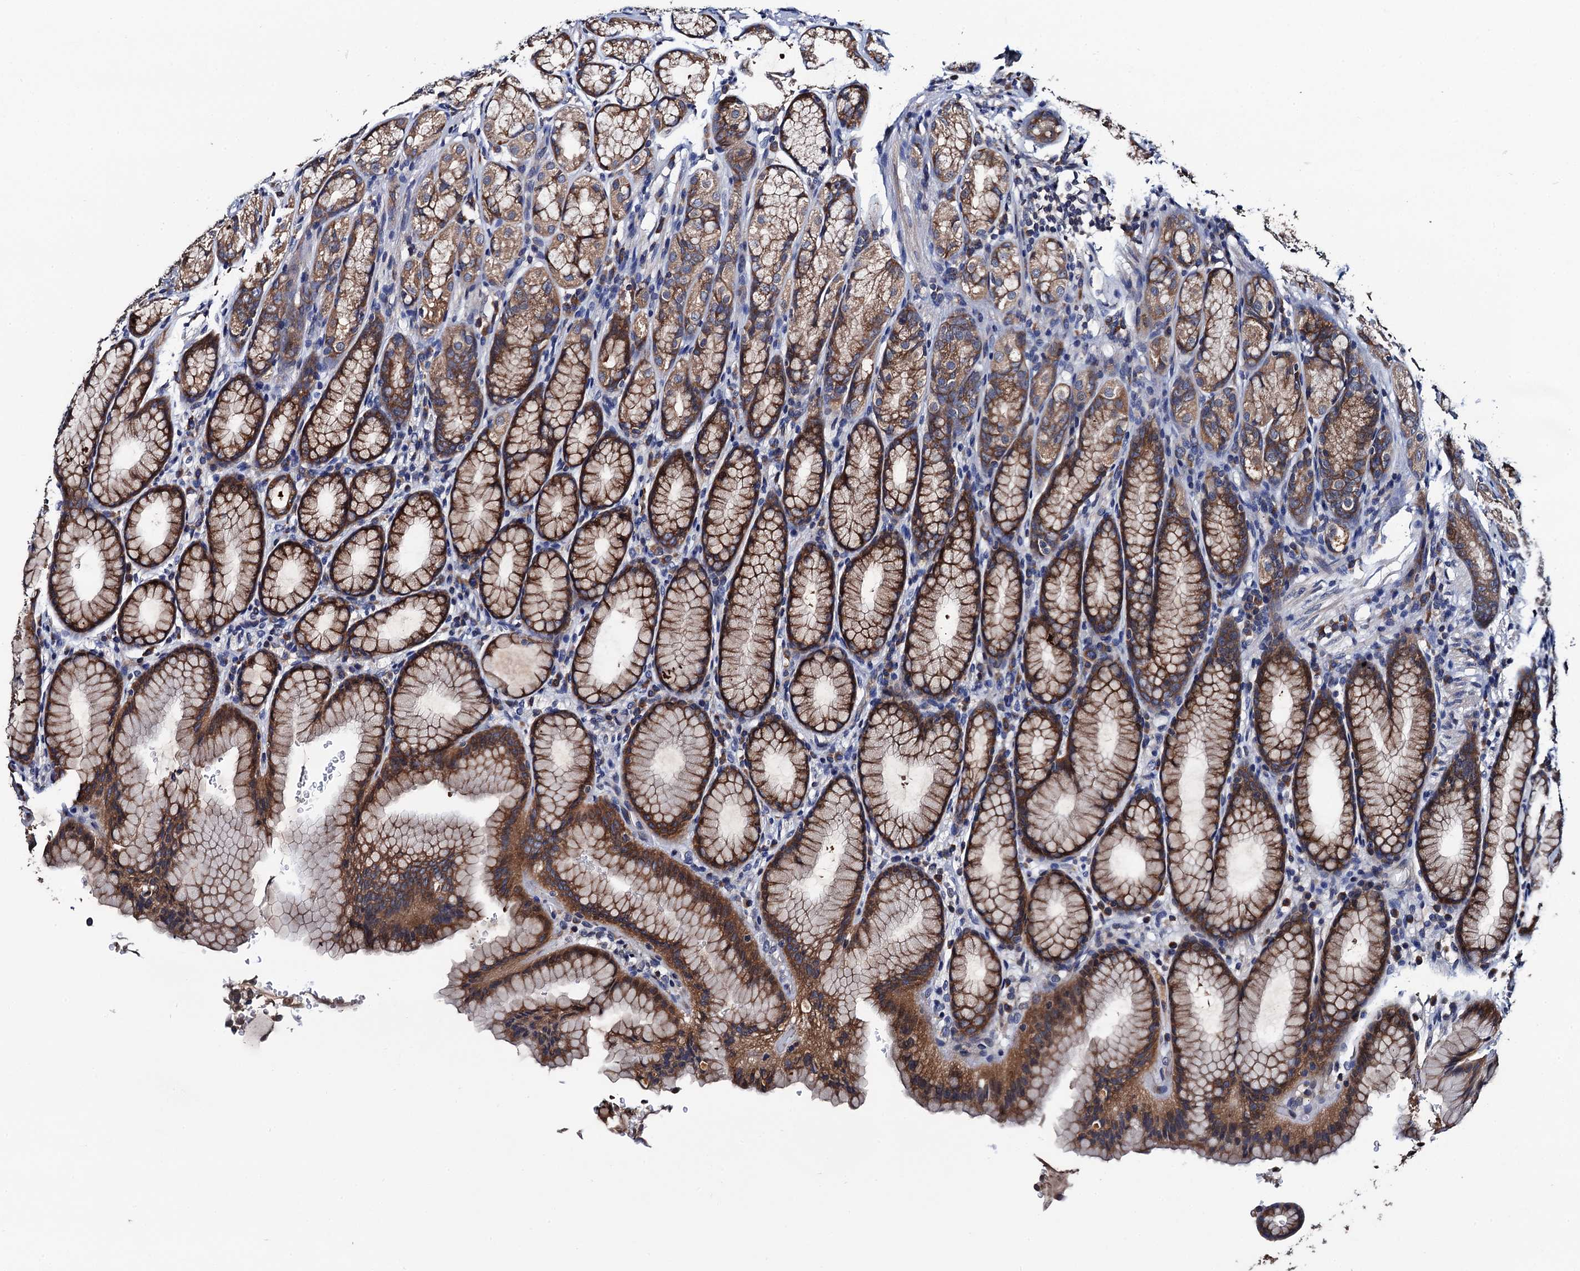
{"staining": {"intensity": "strong", "quantity": ">75%", "location": "cytoplasmic/membranous"}, "tissue": "stomach", "cell_type": "Glandular cells", "image_type": "normal", "snomed": [{"axis": "morphology", "description": "Normal tissue, NOS"}, {"axis": "topography", "description": "Stomach"}], "caption": "Immunohistochemistry (IHC) (DAB) staining of unremarkable human stomach demonstrates strong cytoplasmic/membranous protein expression in approximately >75% of glandular cells. The staining was performed using DAB, with brown indicating positive protein expression. Nuclei are stained blue with hematoxylin.", "gene": "RGS11", "patient": {"sex": "male", "age": 42}}